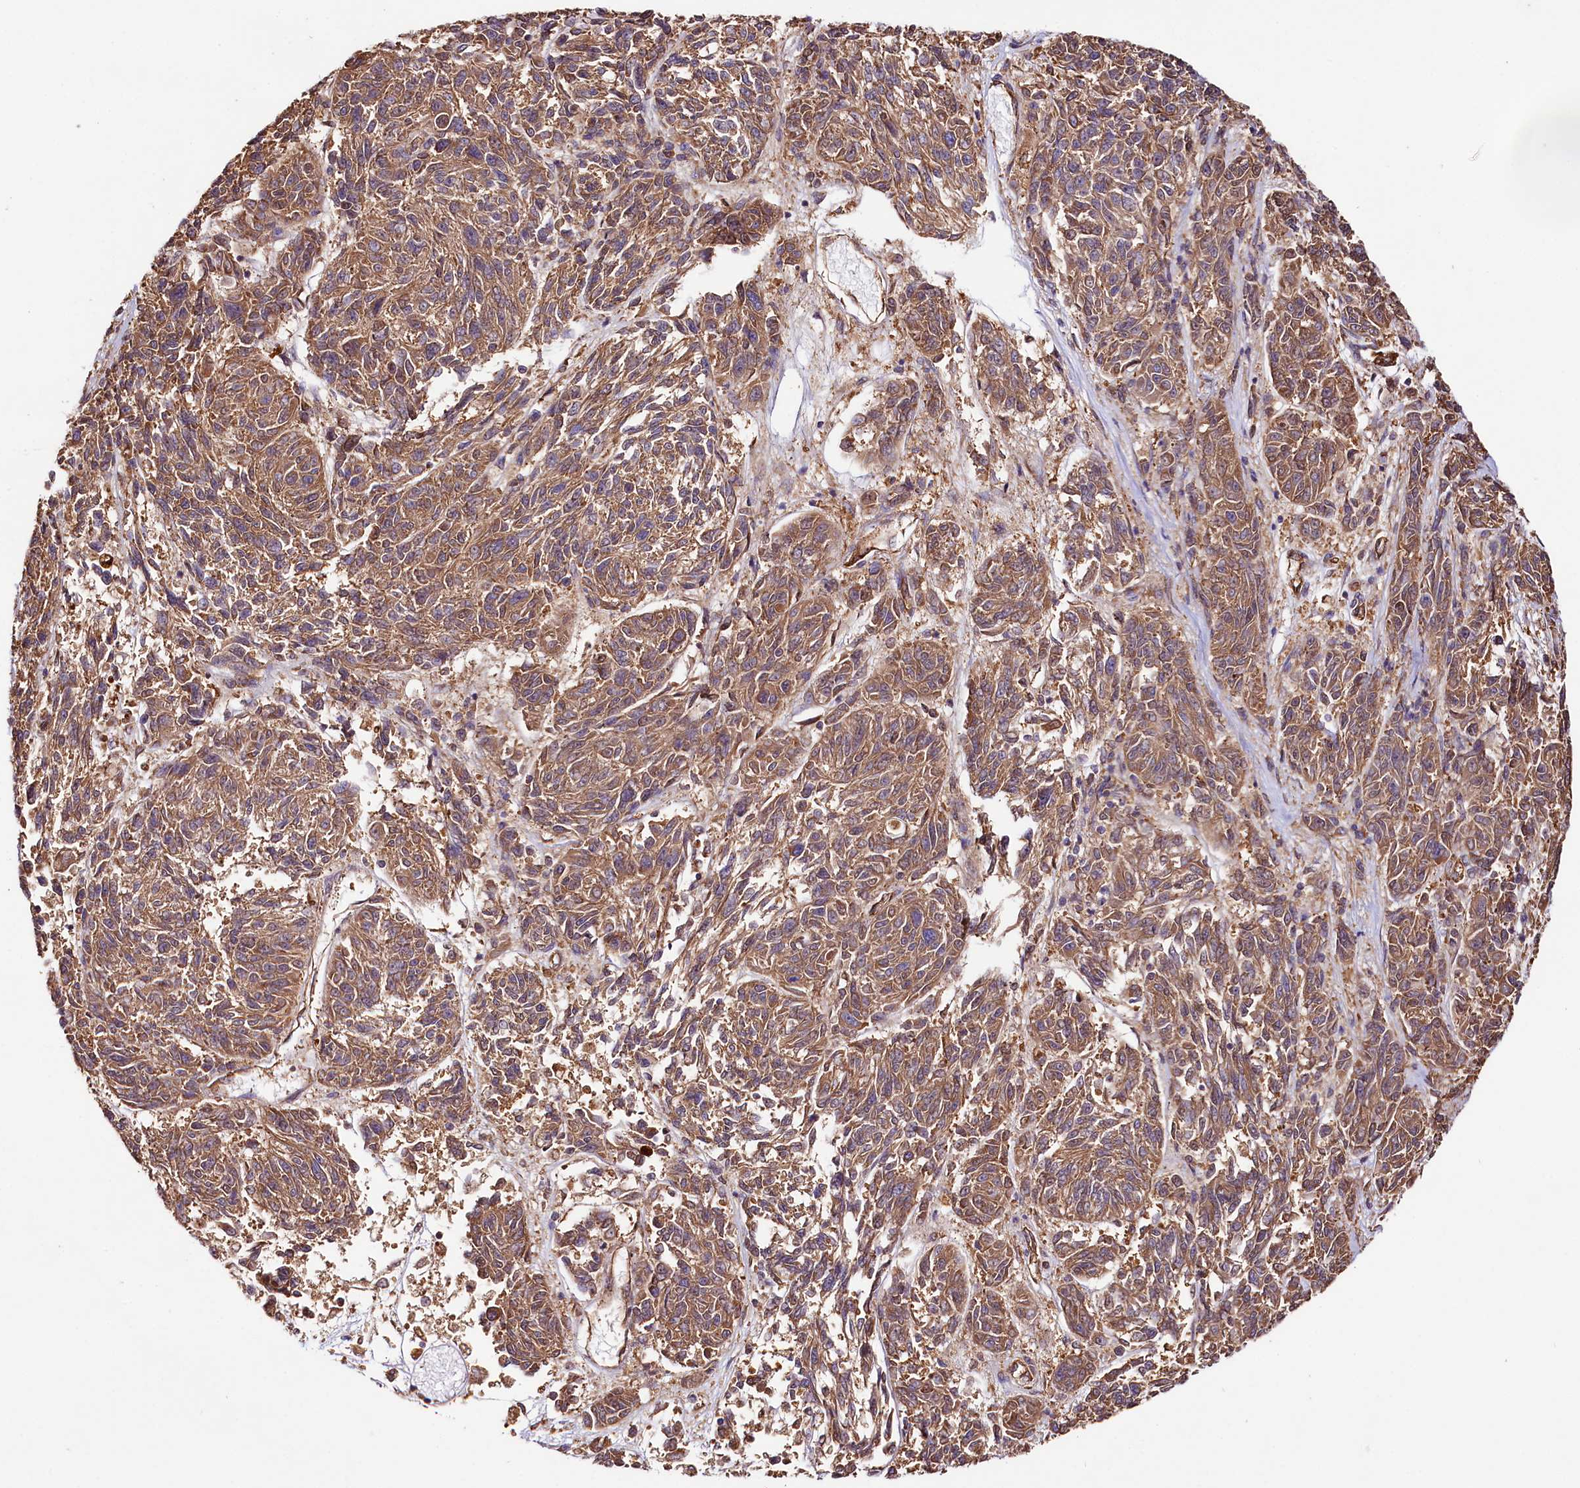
{"staining": {"intensity": "moderate", "quantity": ">75%", "location": "cytoplasmic/membranous"}, "tissue": "melanoma", "cell_type": "Tumor cells", "image_type": "cancer", "snomed": [{"axis": "morphology", "description": "Malignant melanoma, NOS"}, {"axis": "topography", "description": "Skin"}], "caption": "Human melanoma stained with a protein marker reveals moderate staining in tumor cells.", "gene": "CEP295", "patient": {"sex": "male", "age": 53}}